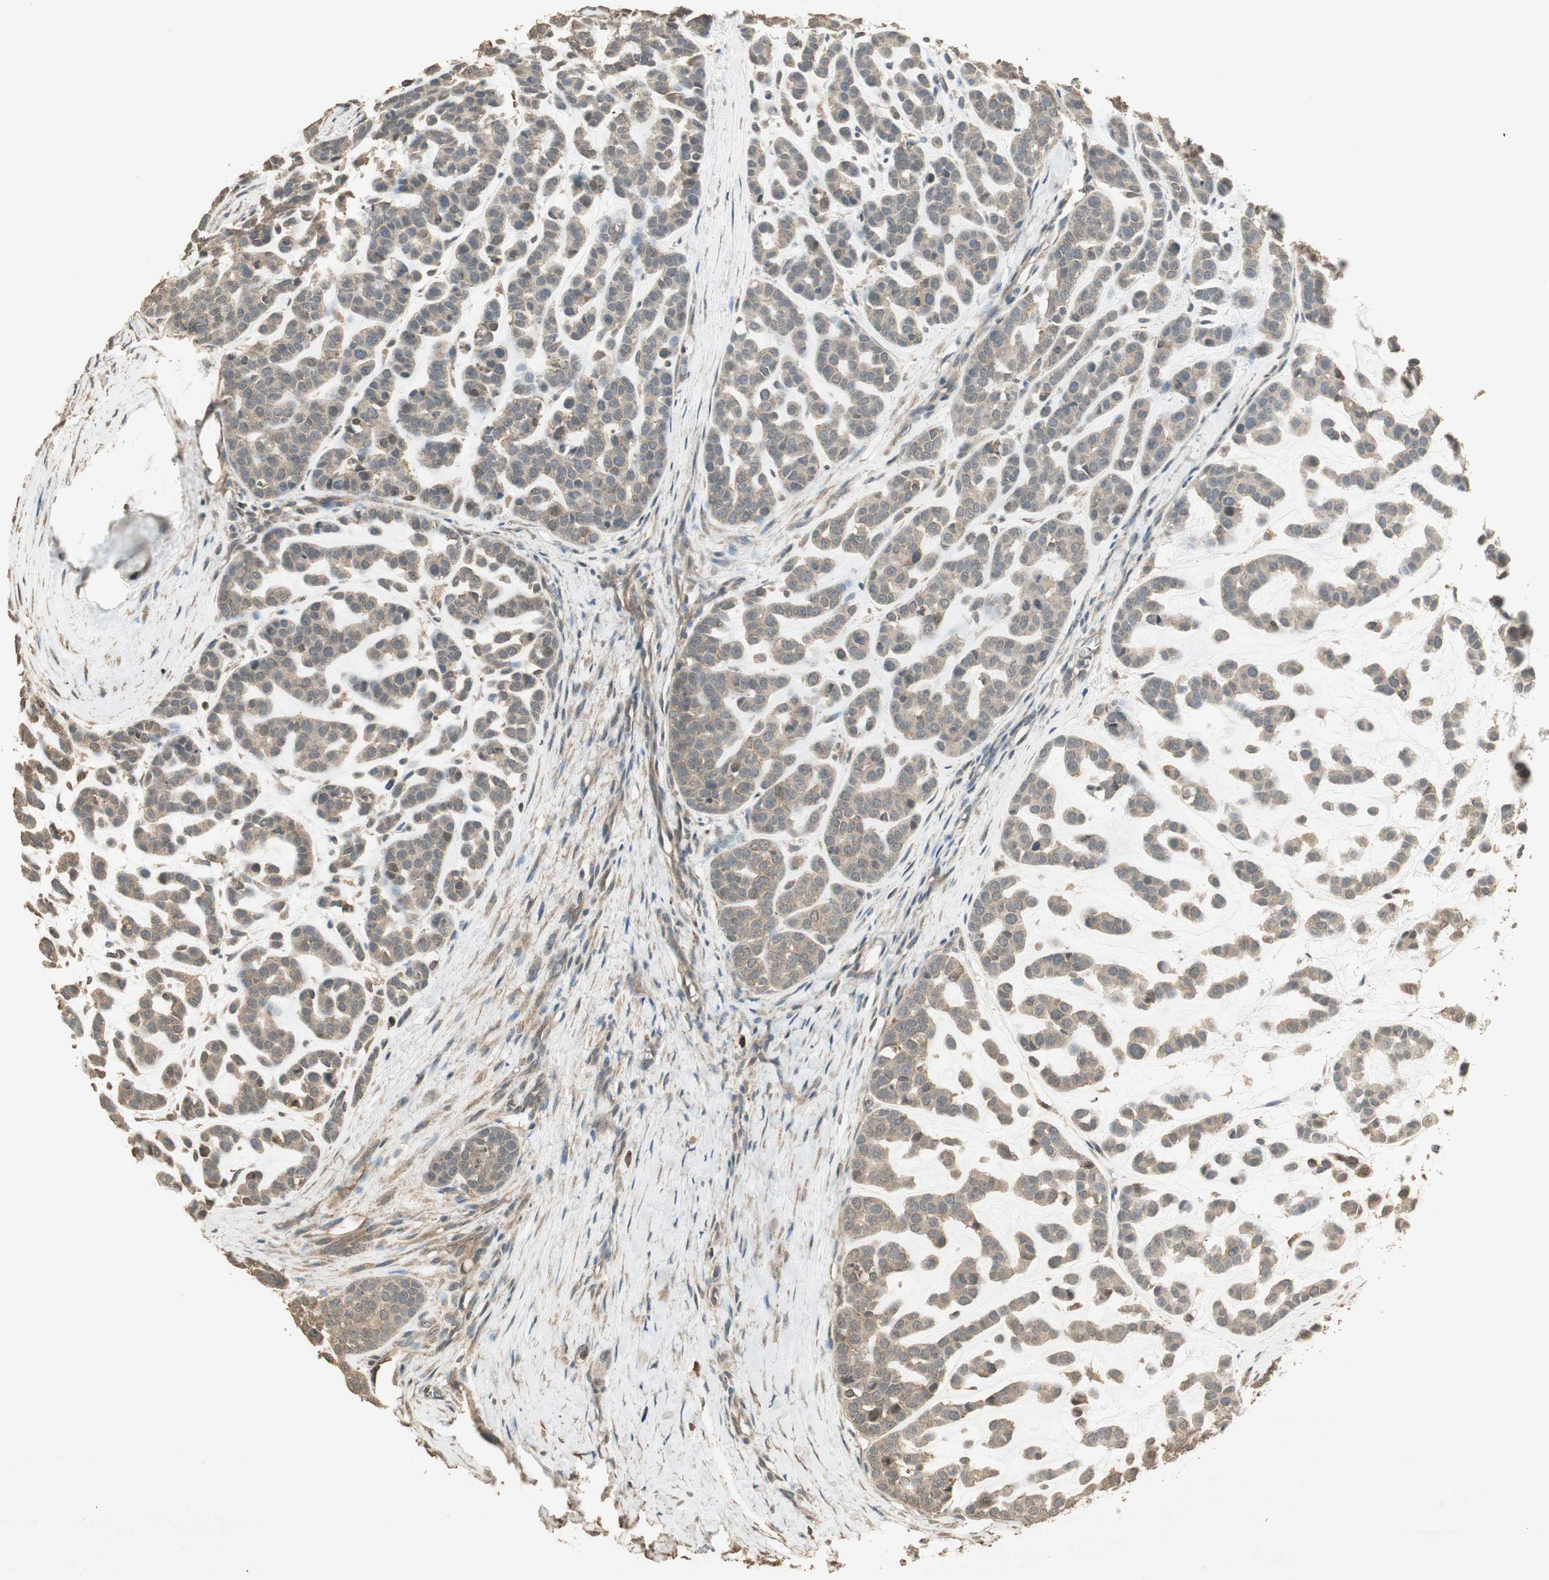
{"staining": {"intensity": "weak", "quantity": "25%-75%", "location": "cytoplasmic/membranous"}, "tissue": "head and neck cancer", "cell_type": "Tumor cells", "image_type": "cancer", "snomed": [{"axis": "morphology", "description": "Adenocarcinoma, NOS"}, {"axis": "morphology", "description": "Adenoma, NOS"}, {"axis": "topography", "description": "Head-Neck"}], "caption": "The immunohistochemical stain labels weak cytoplasmic/membranous staining in tumor cells of head and neck cancer tissue. (DAB (3,3'-diaminobenzidine) IHC, brown staining for protein, blue staining for nuclei).", "gene": "USP2", "patient": {"sex": "female", "age": 55}}